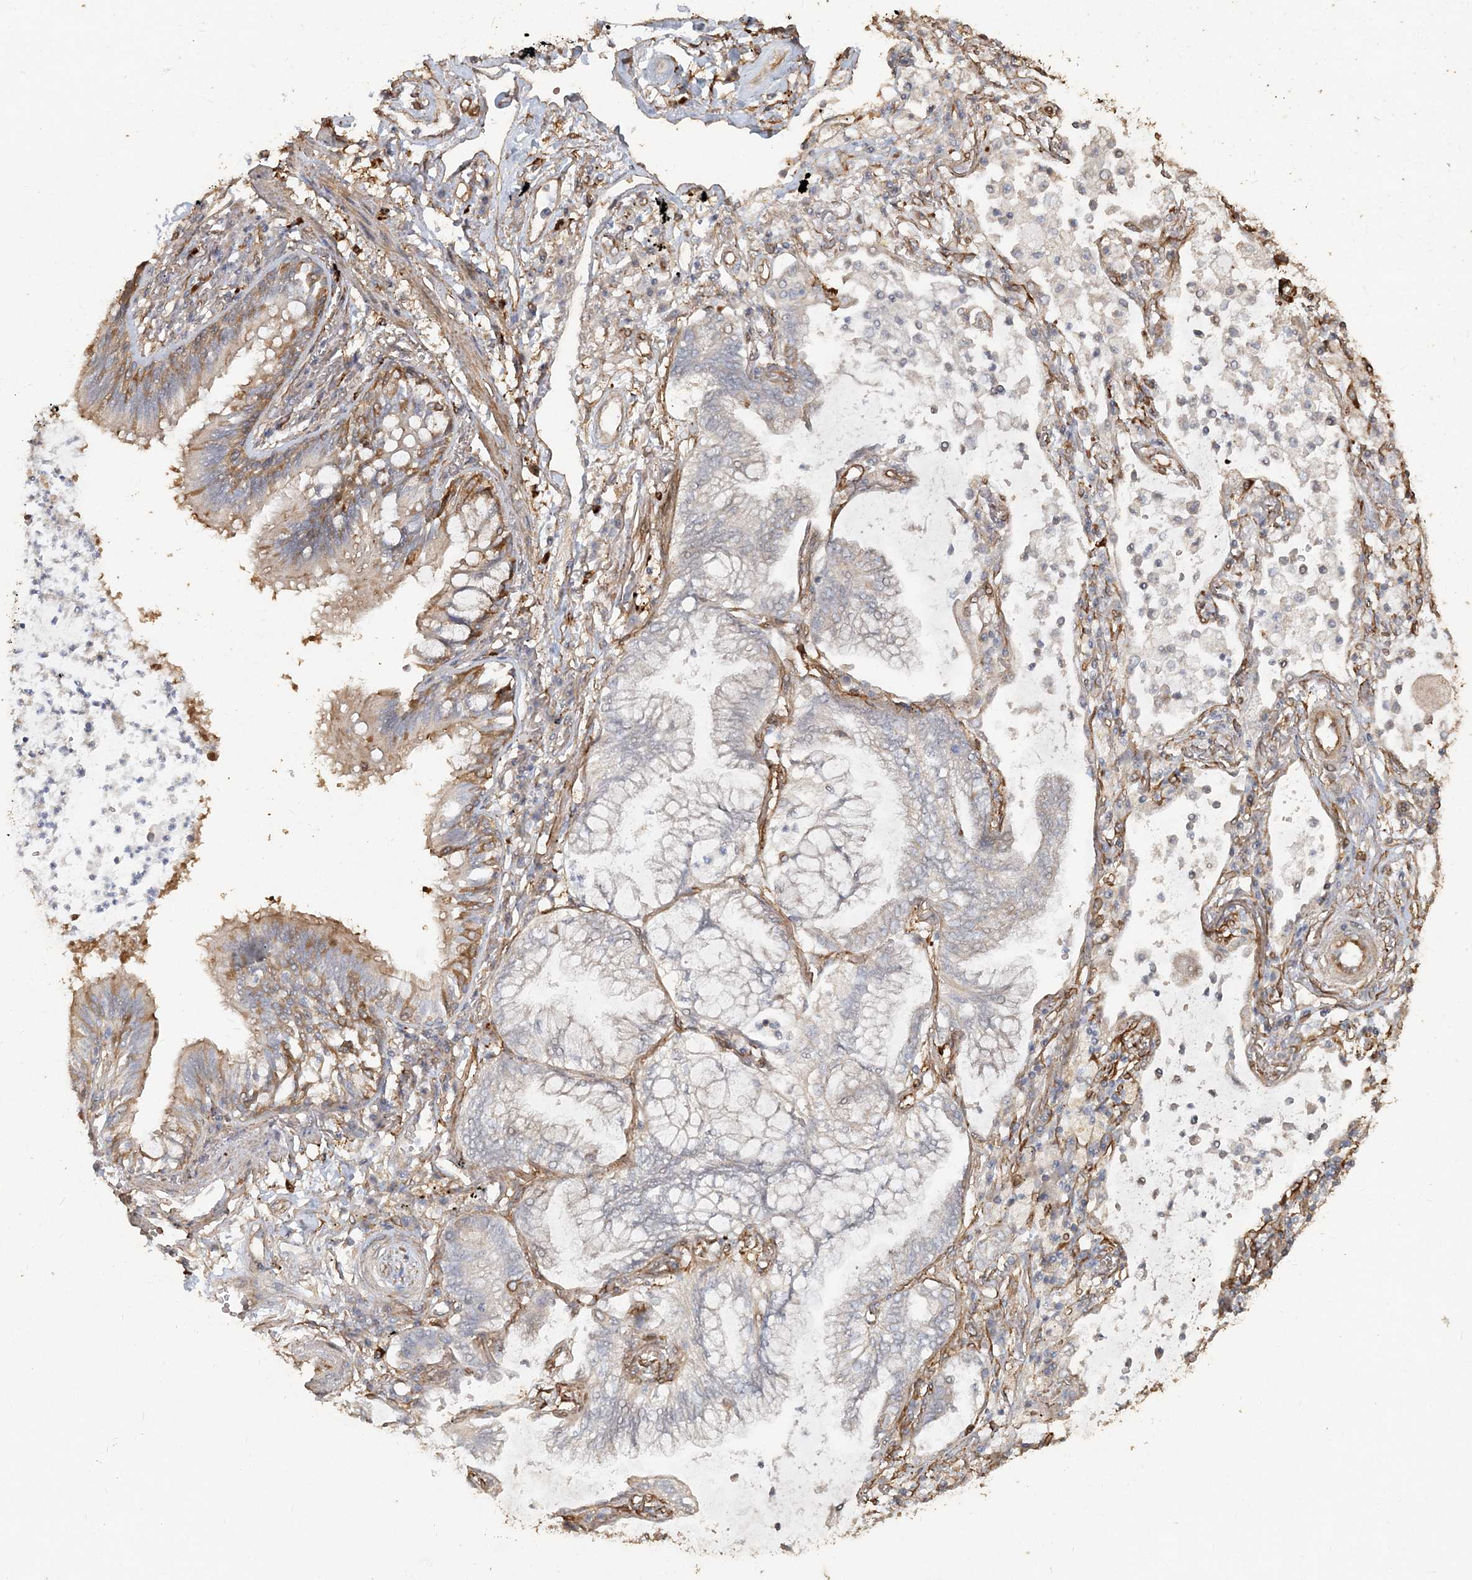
{"staining": {"intensity": "negative", "quantity": "none", "location": "none"}, "tissue": "lung cancer", "cell_type": "Tumor cells", "image_type": "cancer", "snomed": [{"axis": "morphology", "description": "Adenocarcinoma, NOS"}, {"axis": "topography", "description": "Lung"}], "caption": "Immunohistochemistry photomicrograph of human lung cancer (adenocarcinoma) stained for a protein (brown), which reveals no expression in tumor cells.", "gene": "RNF145", "patient": {"sex": "female", "age": 70}}